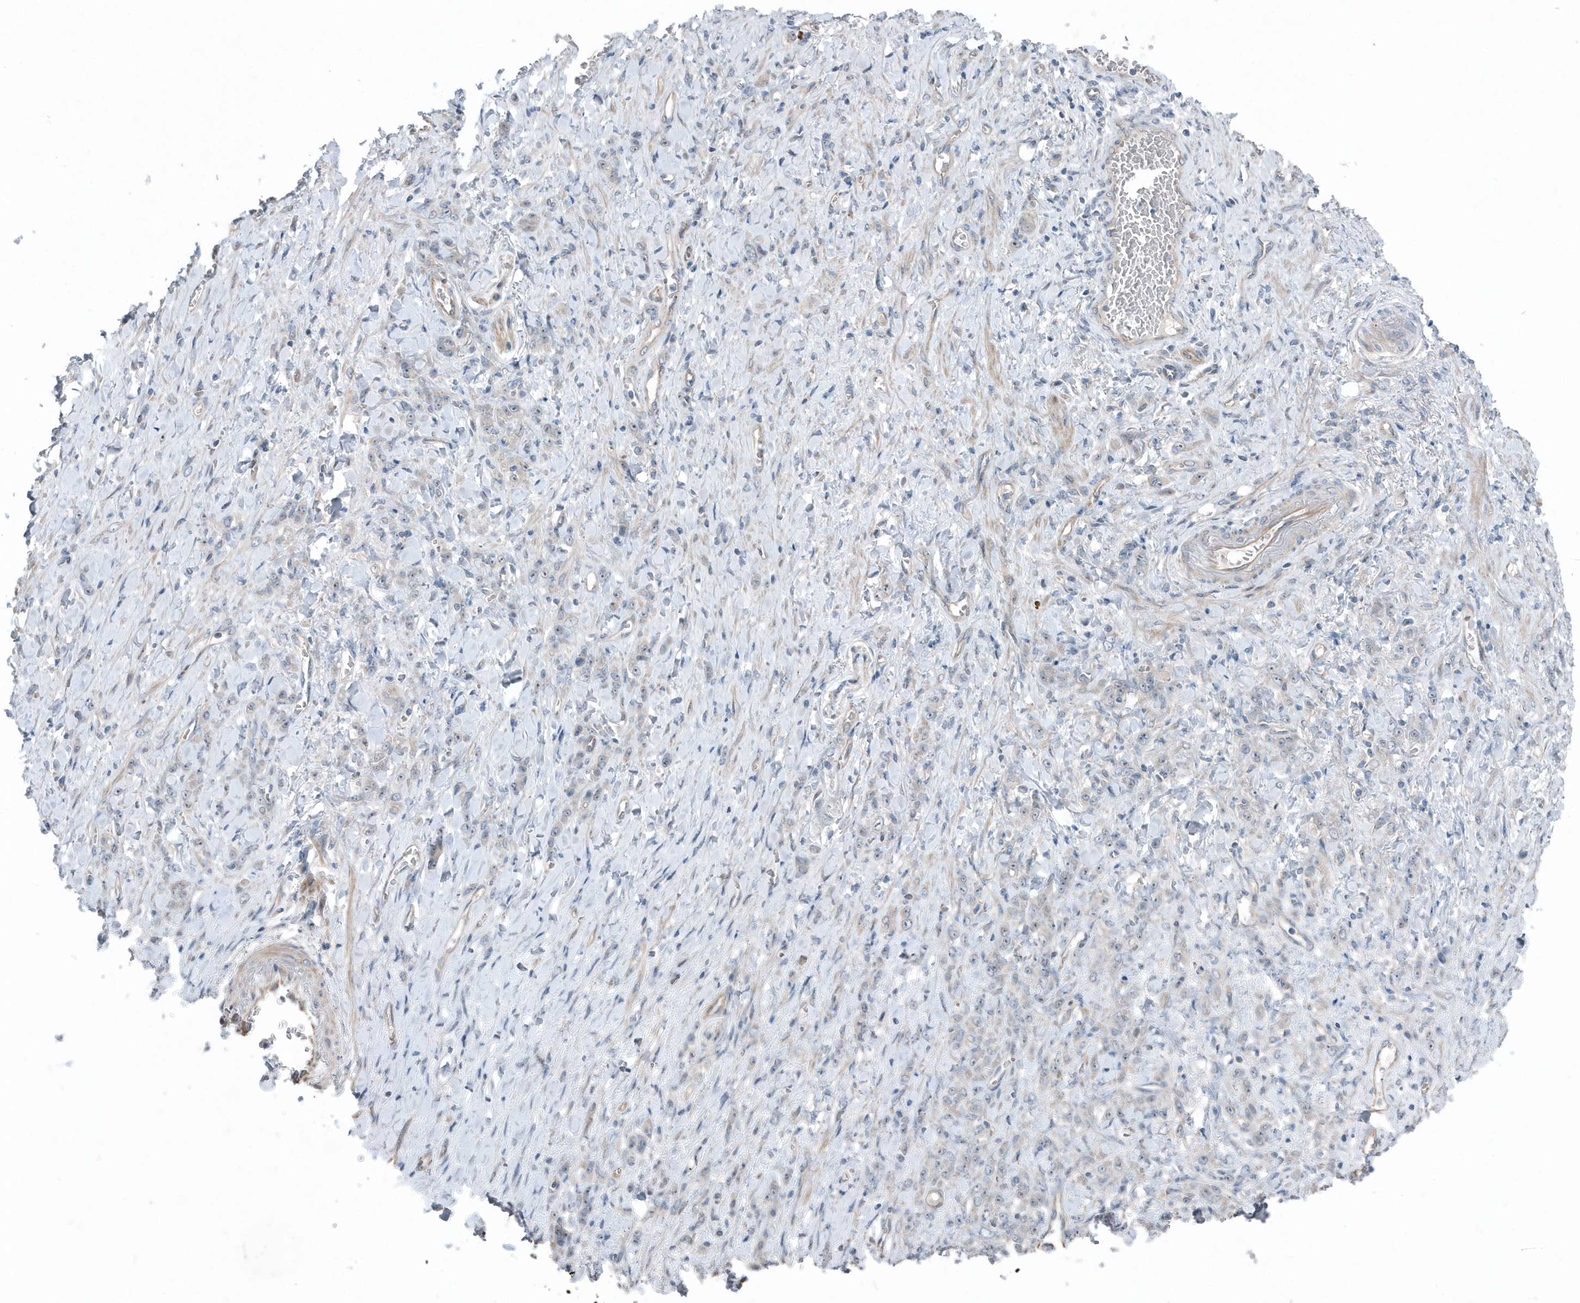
{"staining": {"intensity": "negative", "quantity": "none", "location": "none"}, "tissue": "stomach cancer", "cell_type": "Tumor cells", "image_type": "cancer", "snomed": [{"axis": "morphology", "description": "Normal tissue, NOS"}, {"axis": "morphology", "description": "Adenocarcinoma, NOS"}, {"axis": "topography", "description": "Stomach"}], "caption": "DAB immunohistochemical staining of human stomach adenocarcinoma demonstrates no significant staining in tumor cells.", "gene": "MCC", "patient": {"sex": "male", "age": 82}}